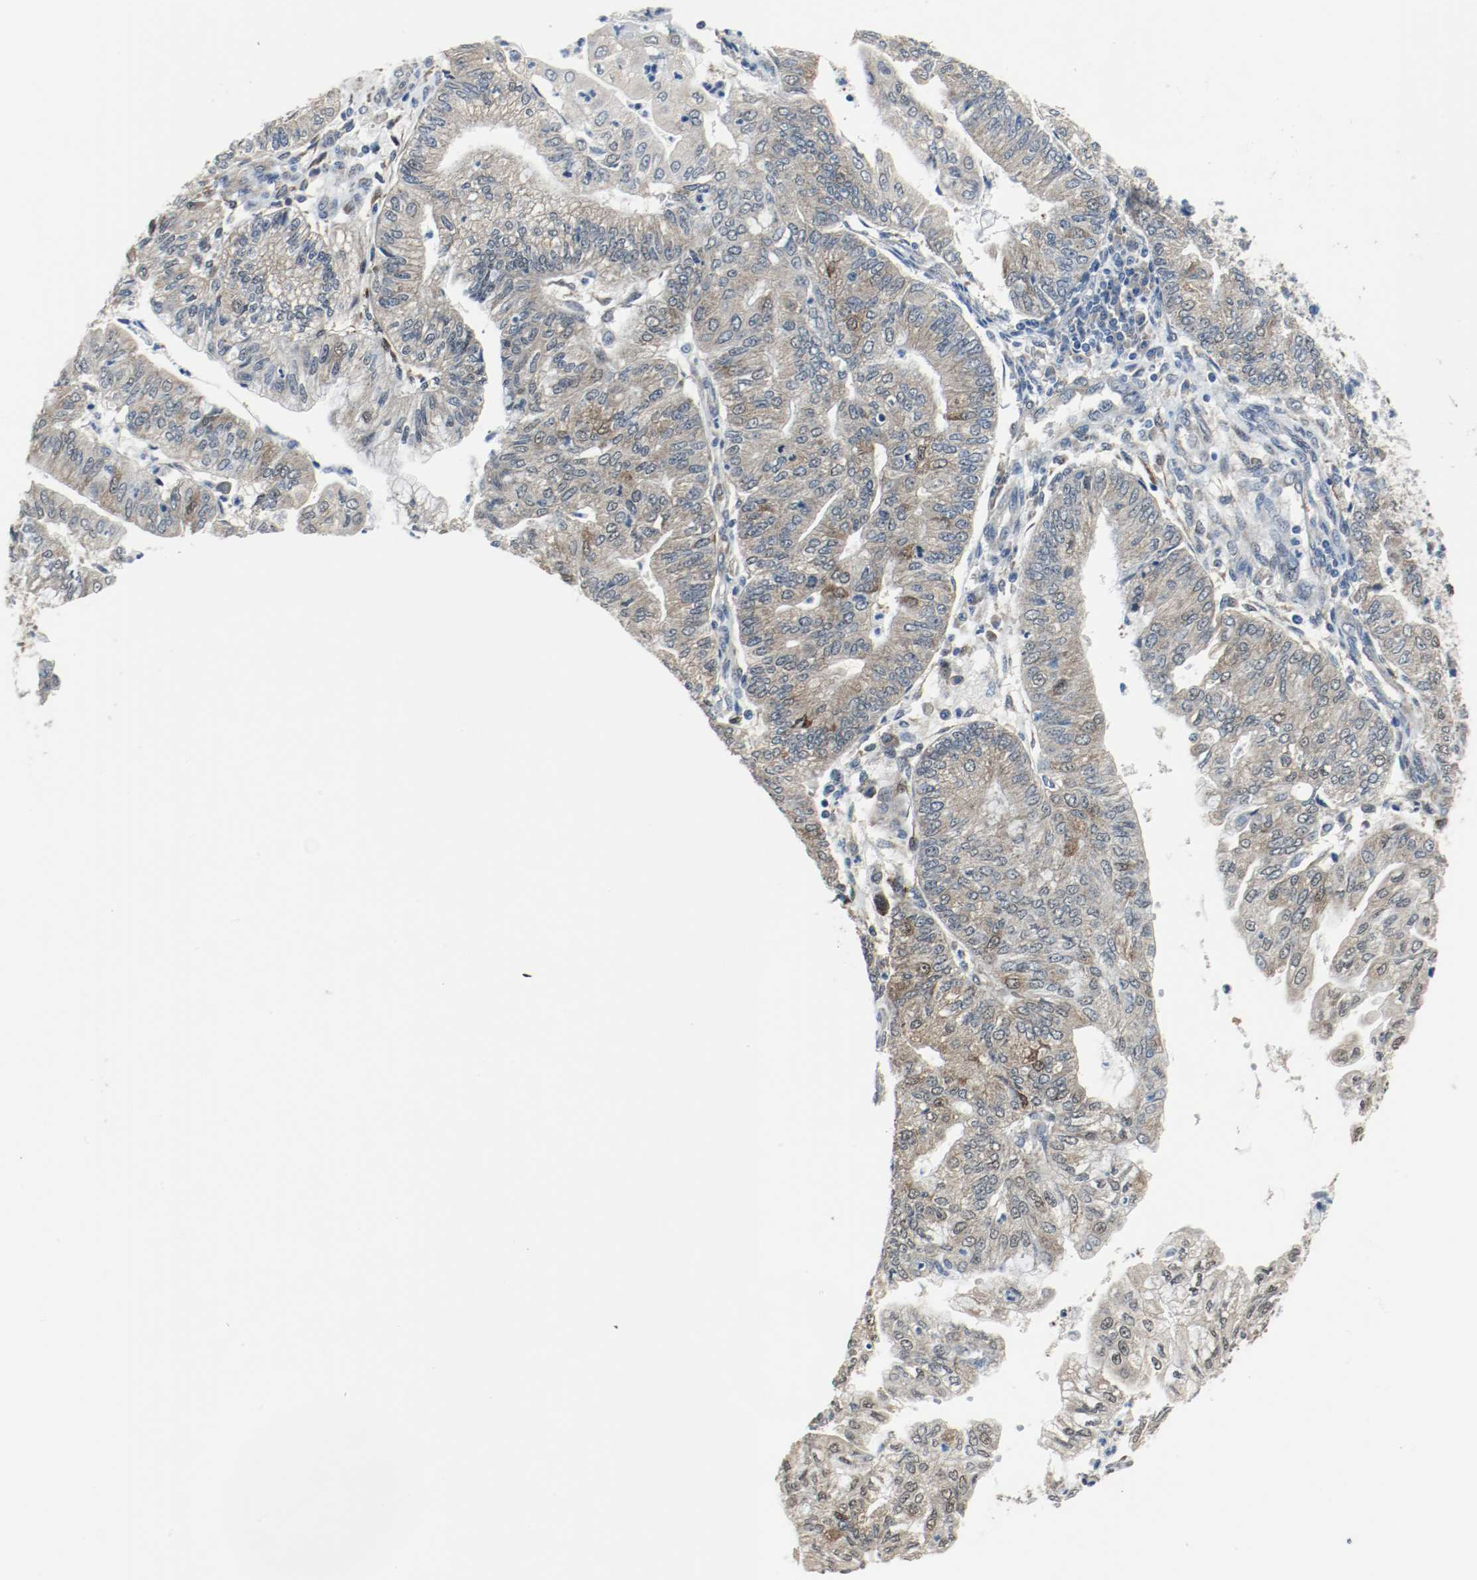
{"staining": {"intensity": "weak", "quantity": ">75%", "location": "cytoplasmic/membranous"}, "tissue": "endometrial cancer", "cell_type": "Tumor cells", "image_type": "cancer", "snomed": [{"axis": "morphology", "description": "Adenocarcinoma, NOS"}, {"axis": "topography", "description": "Endometrium"}], "caption": "Immunohistochemical staining of human endometrial cancer (adenocarcinoma) displays low levels of weak cytoplasmic/membranous expression in about >75% of tumor cells.", "gene": "PPME1", "patient": {"sex": "female", "age": 59}}